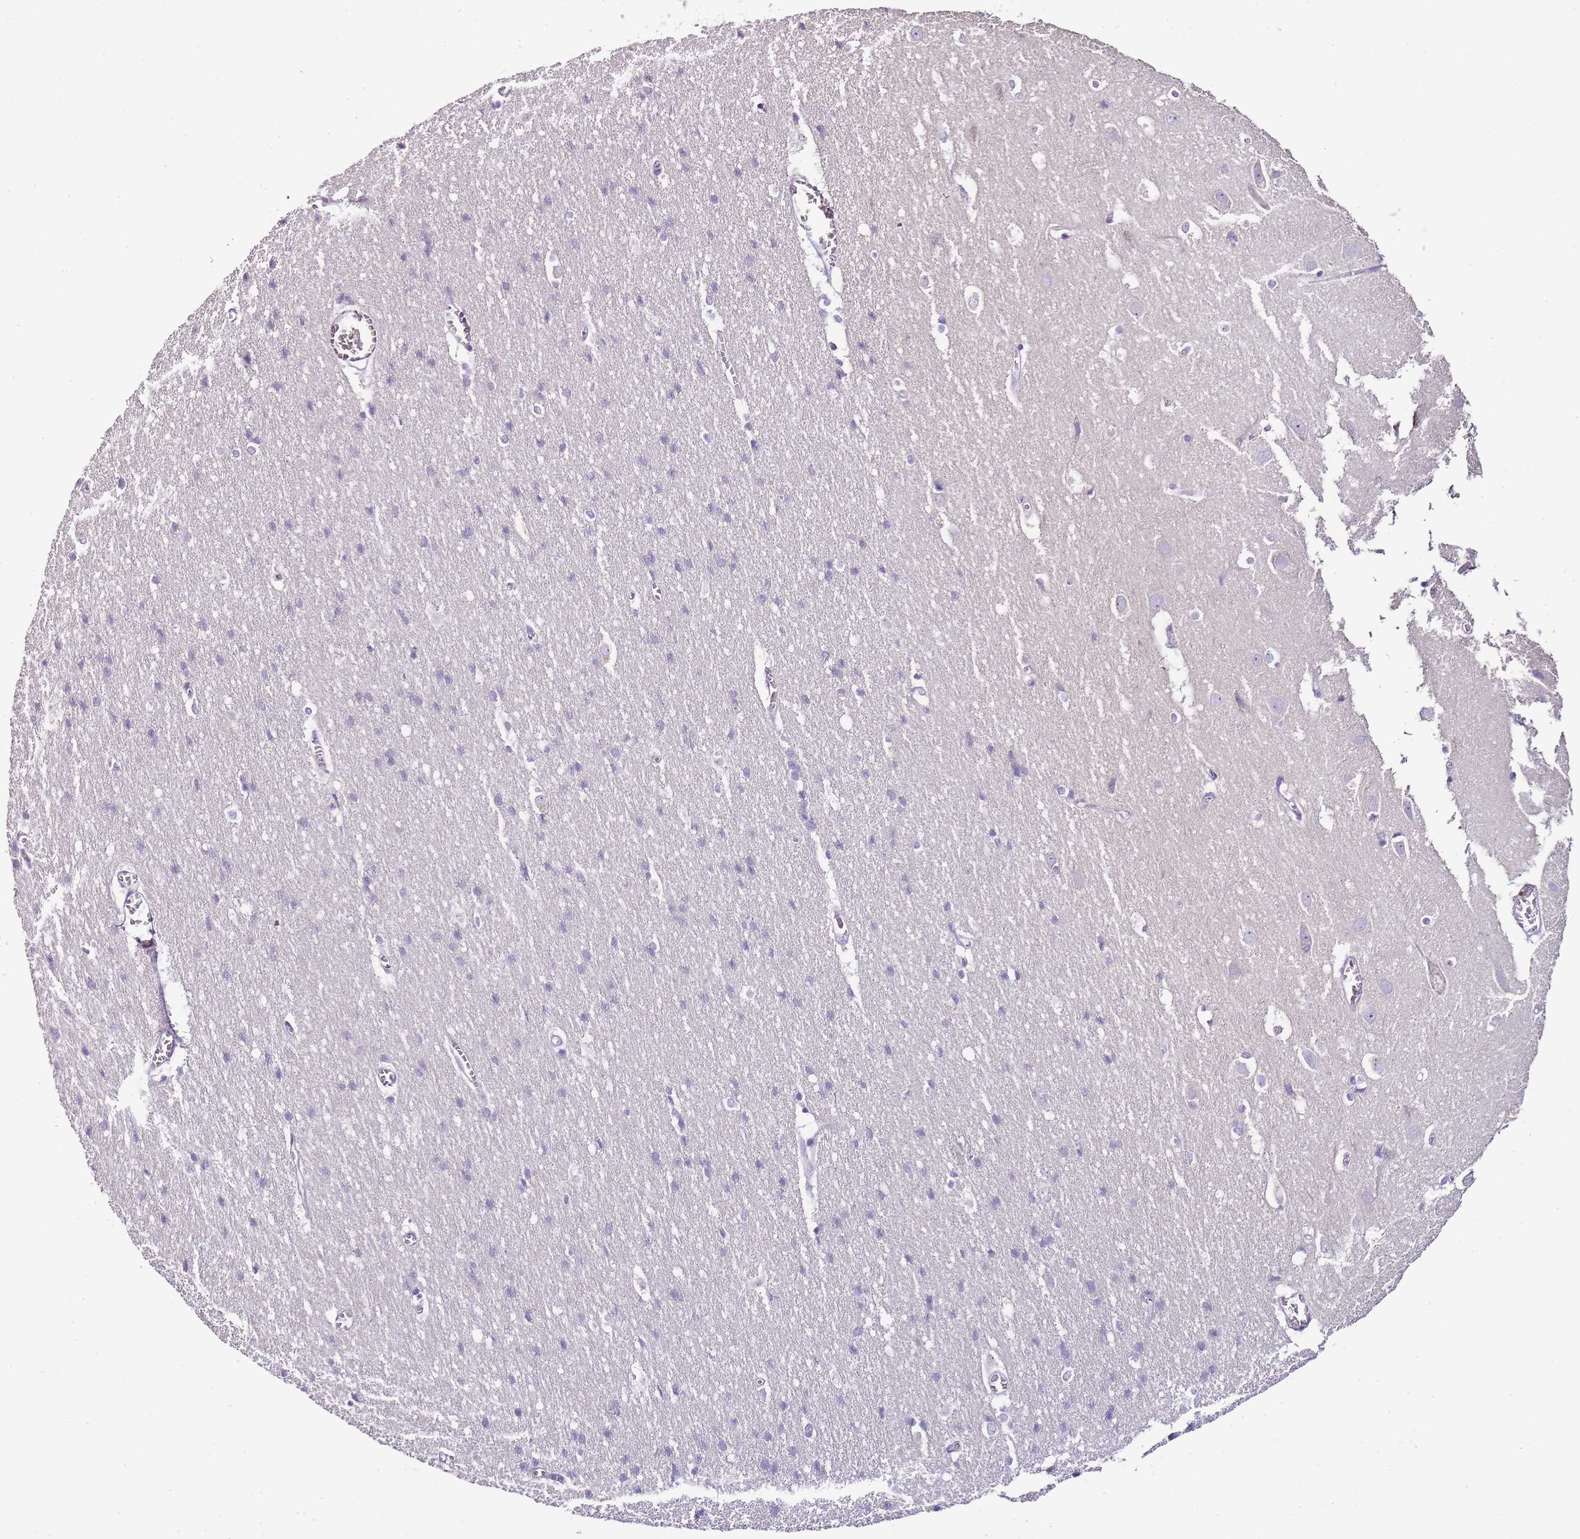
{"staining": {"intensity": "negative", "quantity": "none", "location": "none"}, "tissue": "cerebral cortex", "cell_type": "Endothelial cells", "image_type": "normal", "snomed": [{"axis": "morphology", "description": "Normal tissue, NOS"}, {"axis": "topography", "description": "Cerebral cortex"}], "caption": "Human cerebral cortex stained for a protein using IHC shows no staining in endothelial cells.", "gene": "ZBP1", "patient": {"sex": "male", "age": 54}}